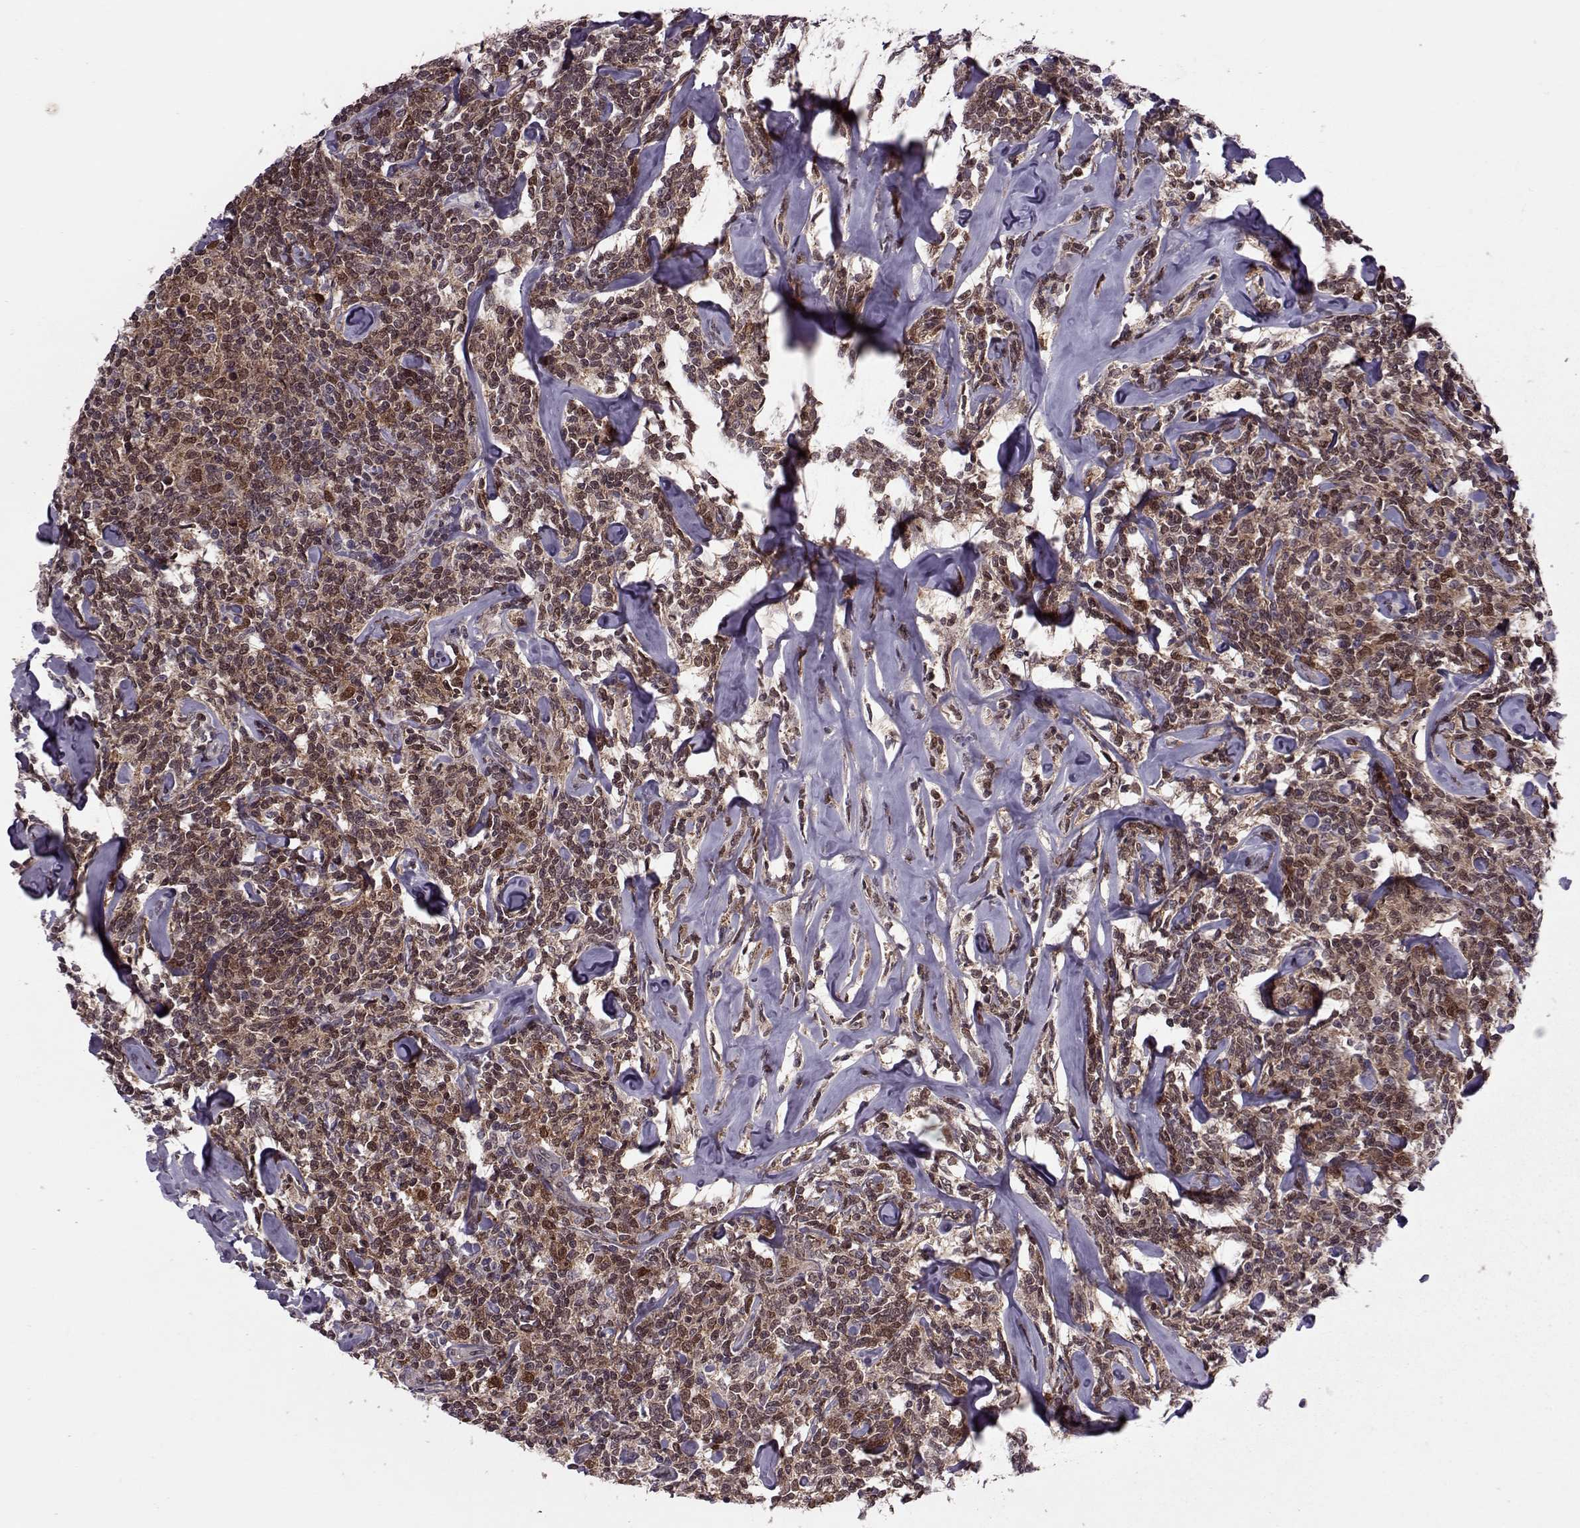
{"staining": {"intensity": "strong", "quantity": ">75%", "location": "nuclear"}, "tissue": "lymphoma", "cell_type": "Tumor cells", "image_type": "cancer", "snomed": [{"axis": "morphology", "description": "Malignant lymphoma, non-Hodgkin's type, Low grade"}, {"axis": "topography", "description": "Lymph node"}], "caption": "Strong nuclear protein staining is seen in approximately >75% of tumor cells in lymphoma.", "gene": "CDK4", "patient": {"sex": "female", "age": 56}}